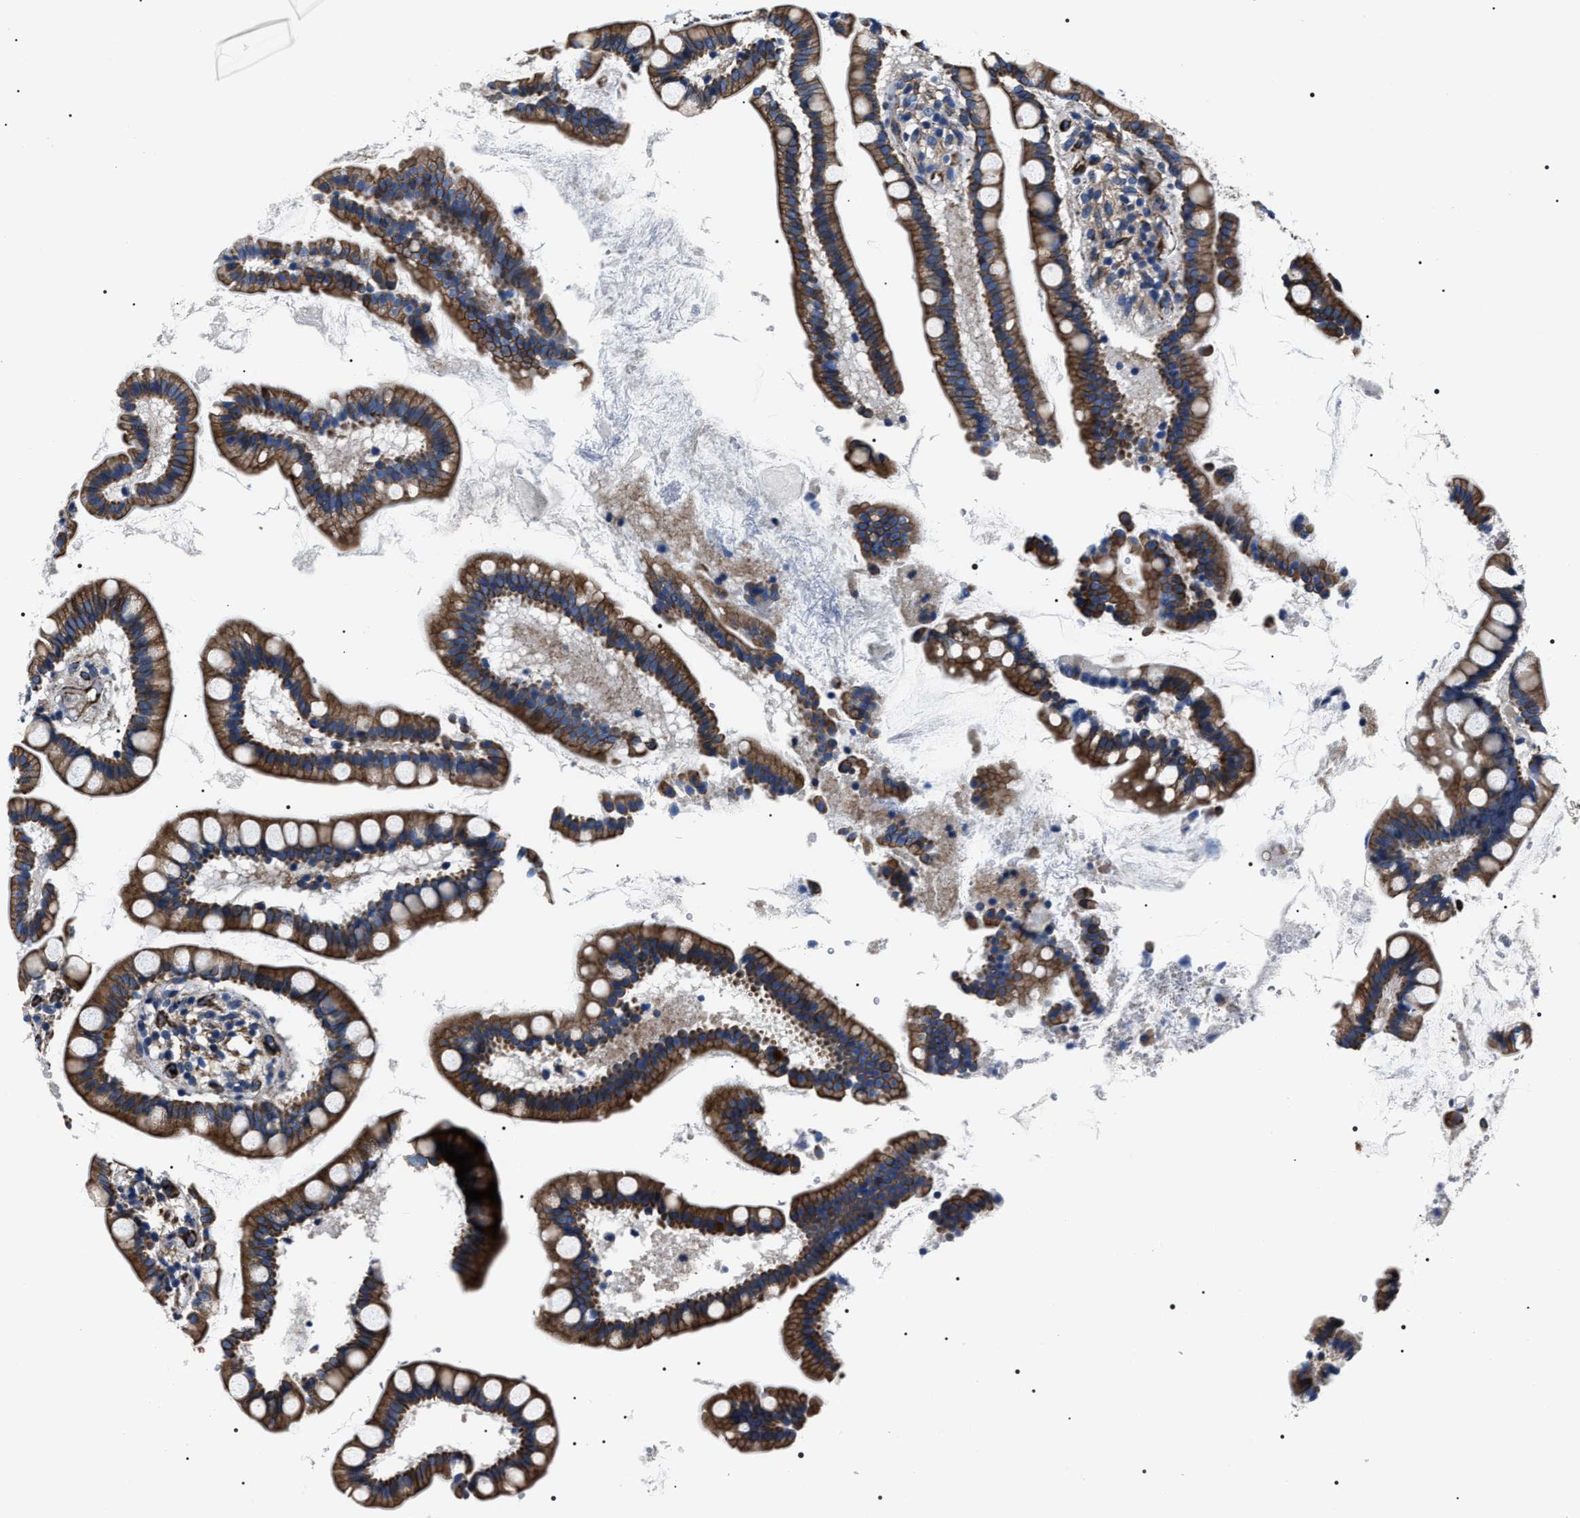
{"staining": {"intensity": "moderate", "quantity": "25%-75%", "location": "cytoplasmic/membranous"}, "tissue": "small intestine", "cell_type": "Glandular cells", "image_type": "normal", "snomed": [{"axis": "morphology", "description": "Normal tissue, NOS"}, {"axis": "topography", "description": "Small intestine"}], "caption": "The histopathology image reveals staining of normal small intestine, revealing moderate cytoplasmic/membranous protein positivity (brown color) within glandular cells.", "gene": "BAG2", "patient": {"sex": "female", "age": 84}}